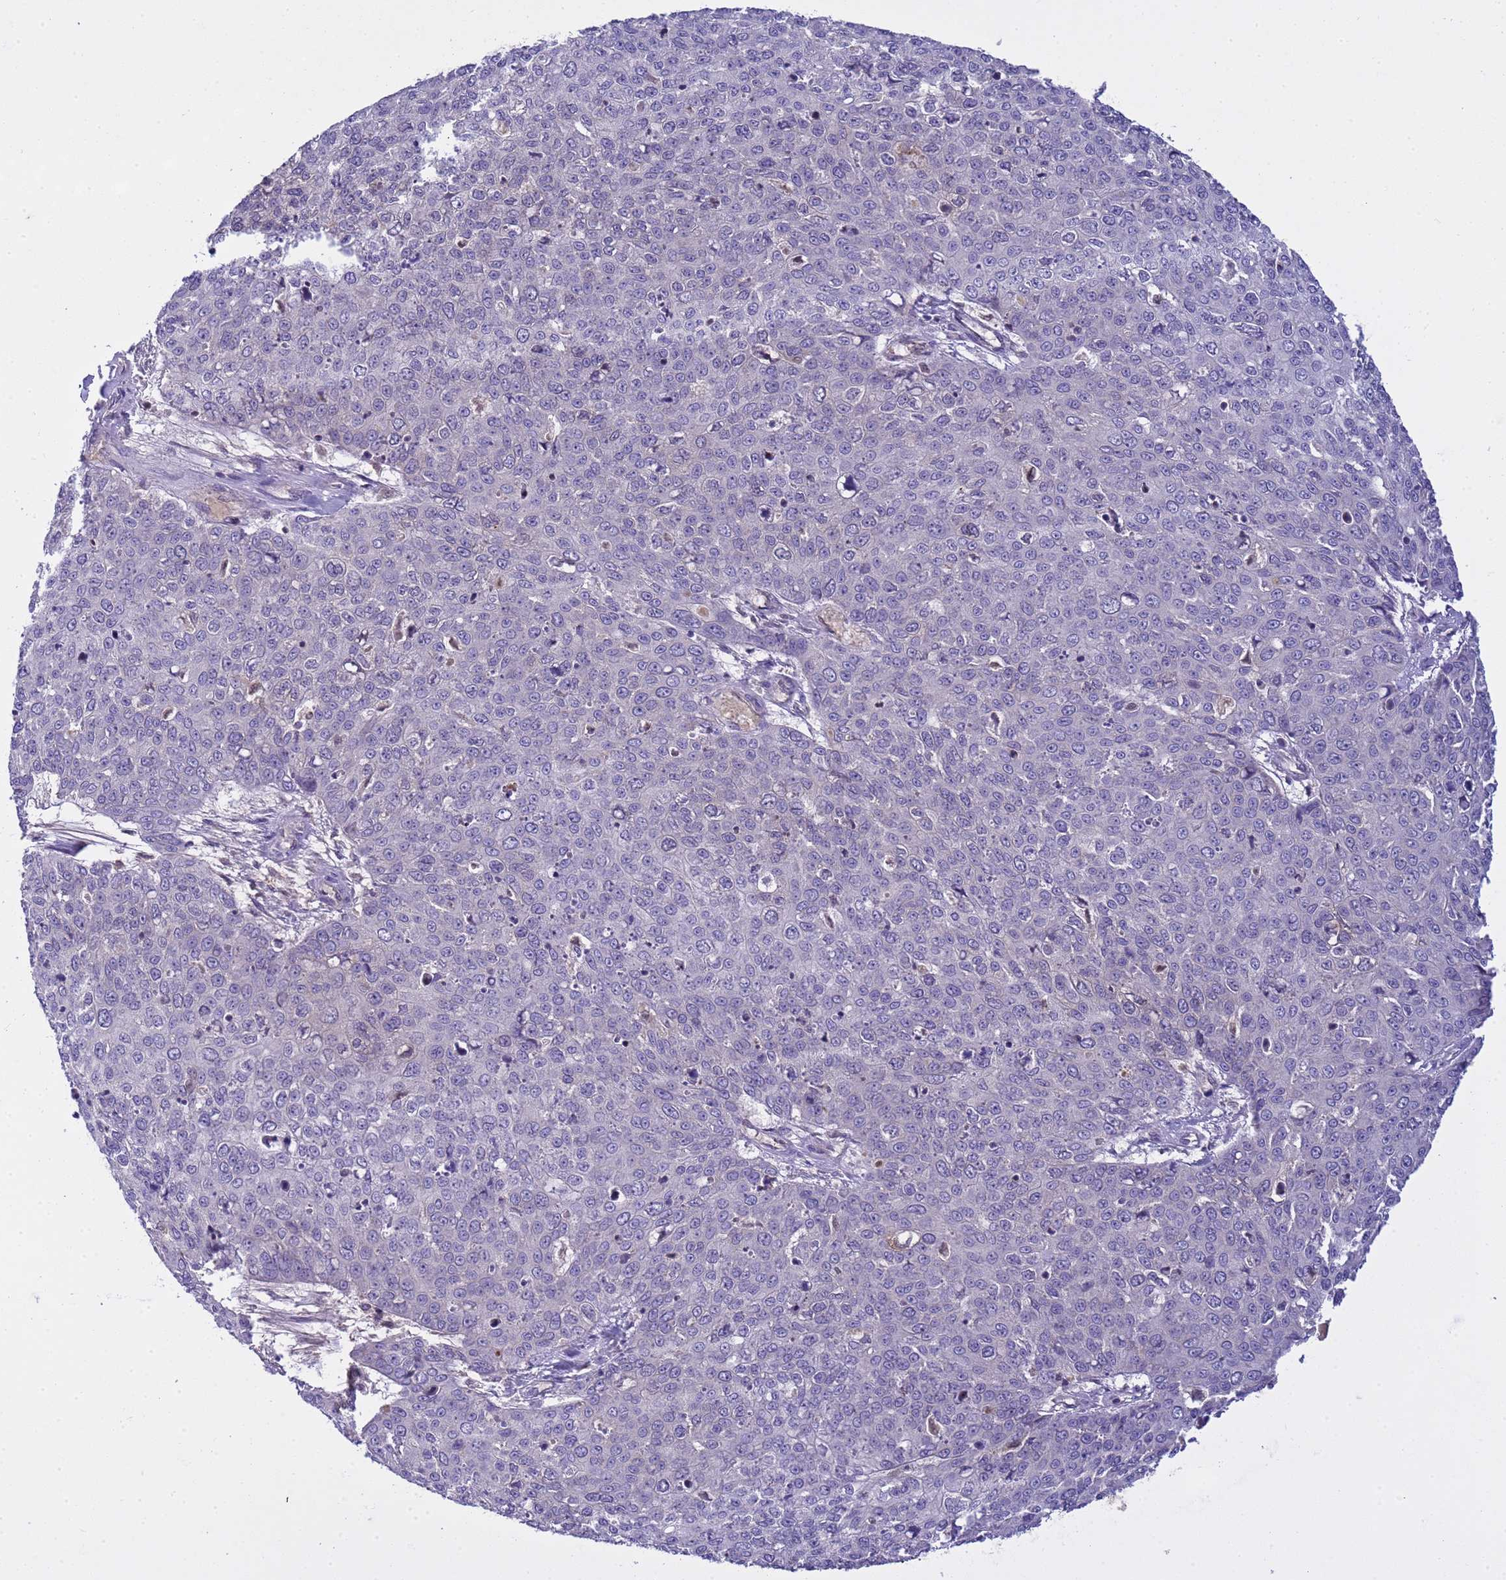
{"staining": {"intensity": "negative", "quantity": "none", "location": "none"}, "tissue": "skin cancer", "cell_type": "Tumor cells", "image_type": "cancer", "snomed": [{"axis": "morphology", "description": "Squamous cell carcinoma, NOS"}, {"axis": "topography", "description": "Skin"}], "caption": "DAB (3,3'-diaminobenzidine) immunohistochemical staining of skin cancer exhibits no significant staining in tumor cells.", "gene": "PLCXD3", "patient": {"sex": "male", "age": 71}}